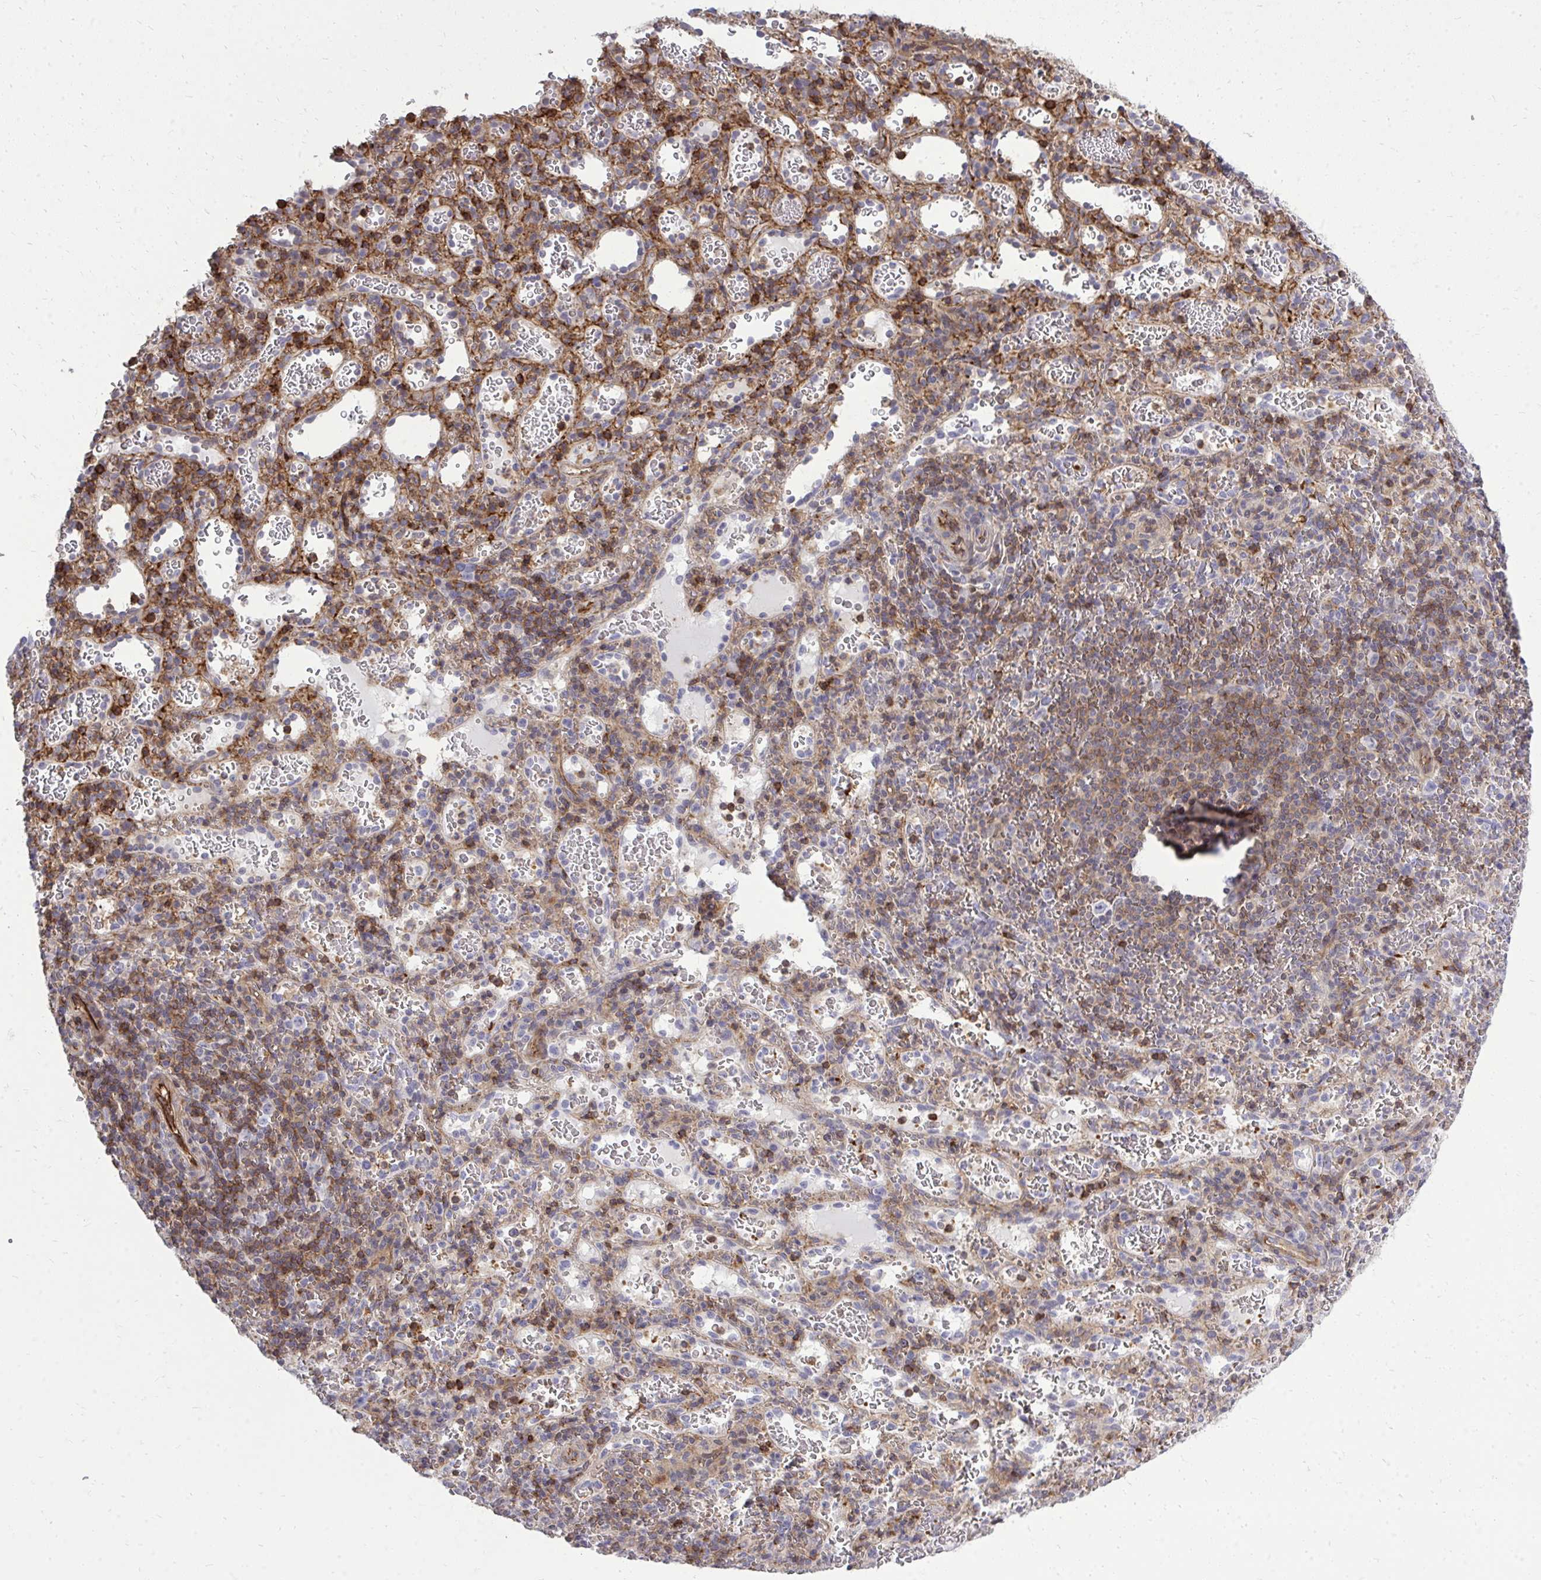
{"staining": {"intensity": "moderate", "quantity": "25%-75%", "location": "cytoplasmic/membranous"}, "tissue": "spleen", "cell_type": "Cells in red pulp", "image_type": "normal", "snomed": [{"axis": "morphology", "description": "Normal tissue, NOS"}, {"axis": "topography", "description": "Spleen"}], "caption": "Immunohistochemical staining of normal human spleen demonstrates moderate cytoplasmic/membranous protein staining in approximately 25%-75% of cells in red pulp. The staining was performed using DAB to visualize the protein expression in brown, while the nuclei were stained in blue with hematoxylin (Magnification: 20x).", "gene": "FOXN3", "patient": {"sex": "male", "age": 57}}